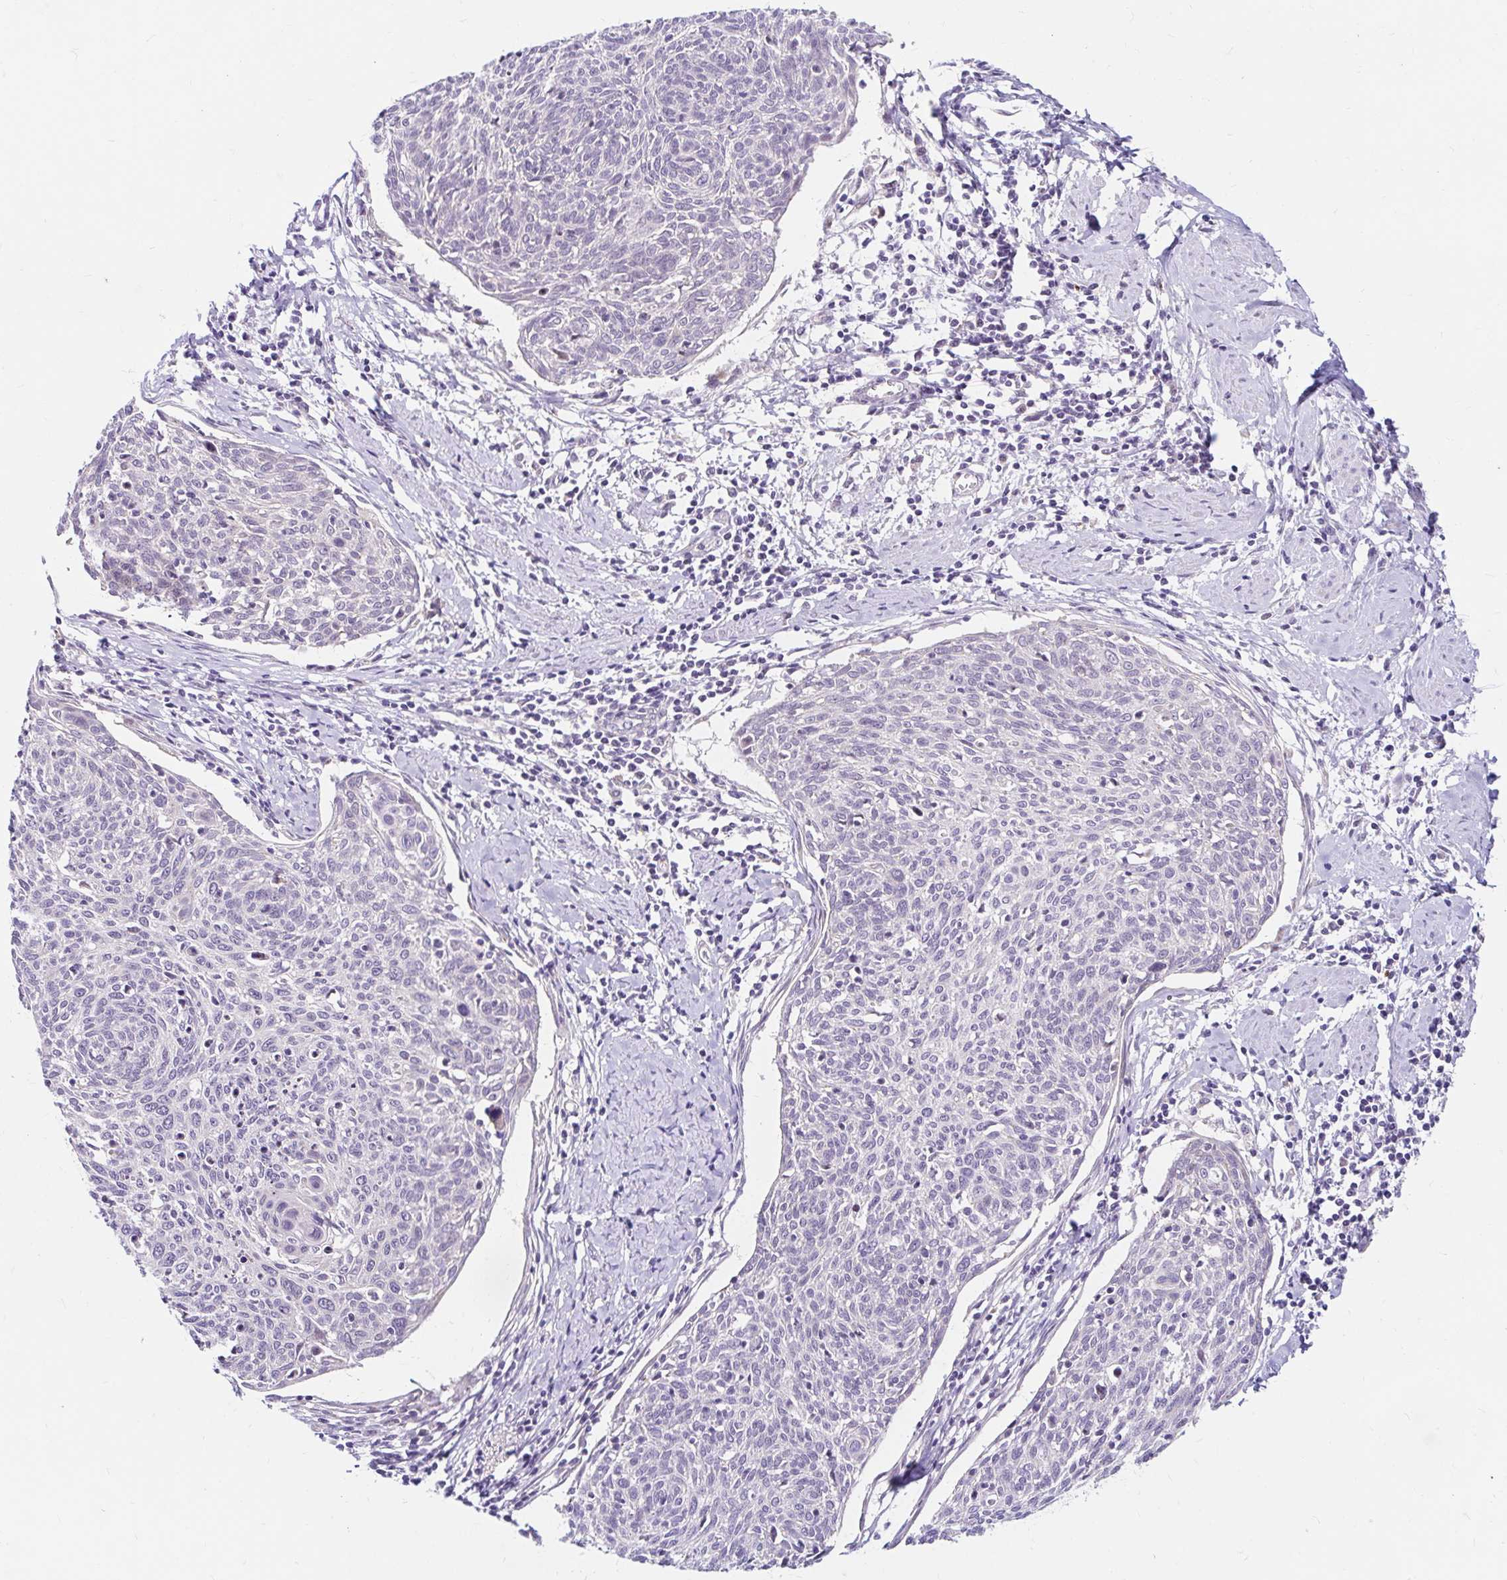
{"staining": {"intensity": "negative", "quantity": "none", "location": "none"}, "tissue": "cervical cancer", "cell_type": "Tumor cells", "image_type": "cancer", "snomed": [{"axis": "morphology", "description": "Squamous cell carcinoma, NOS"}, {"axis": "topography", "description": "Cervix"}], "caption": "High magnification brightfield microscopy of cervical squamous cell carcinoma stained with DAB (brown) and counterstained with hematoxylin (blue): tumor cells show no significant staining. The staining is performed using DAB brown chromogen with nuclei counter-stained in using hematoxylin.", "gene": "GUCY1A1", "patient": {"sex": "female", "age": 49}}